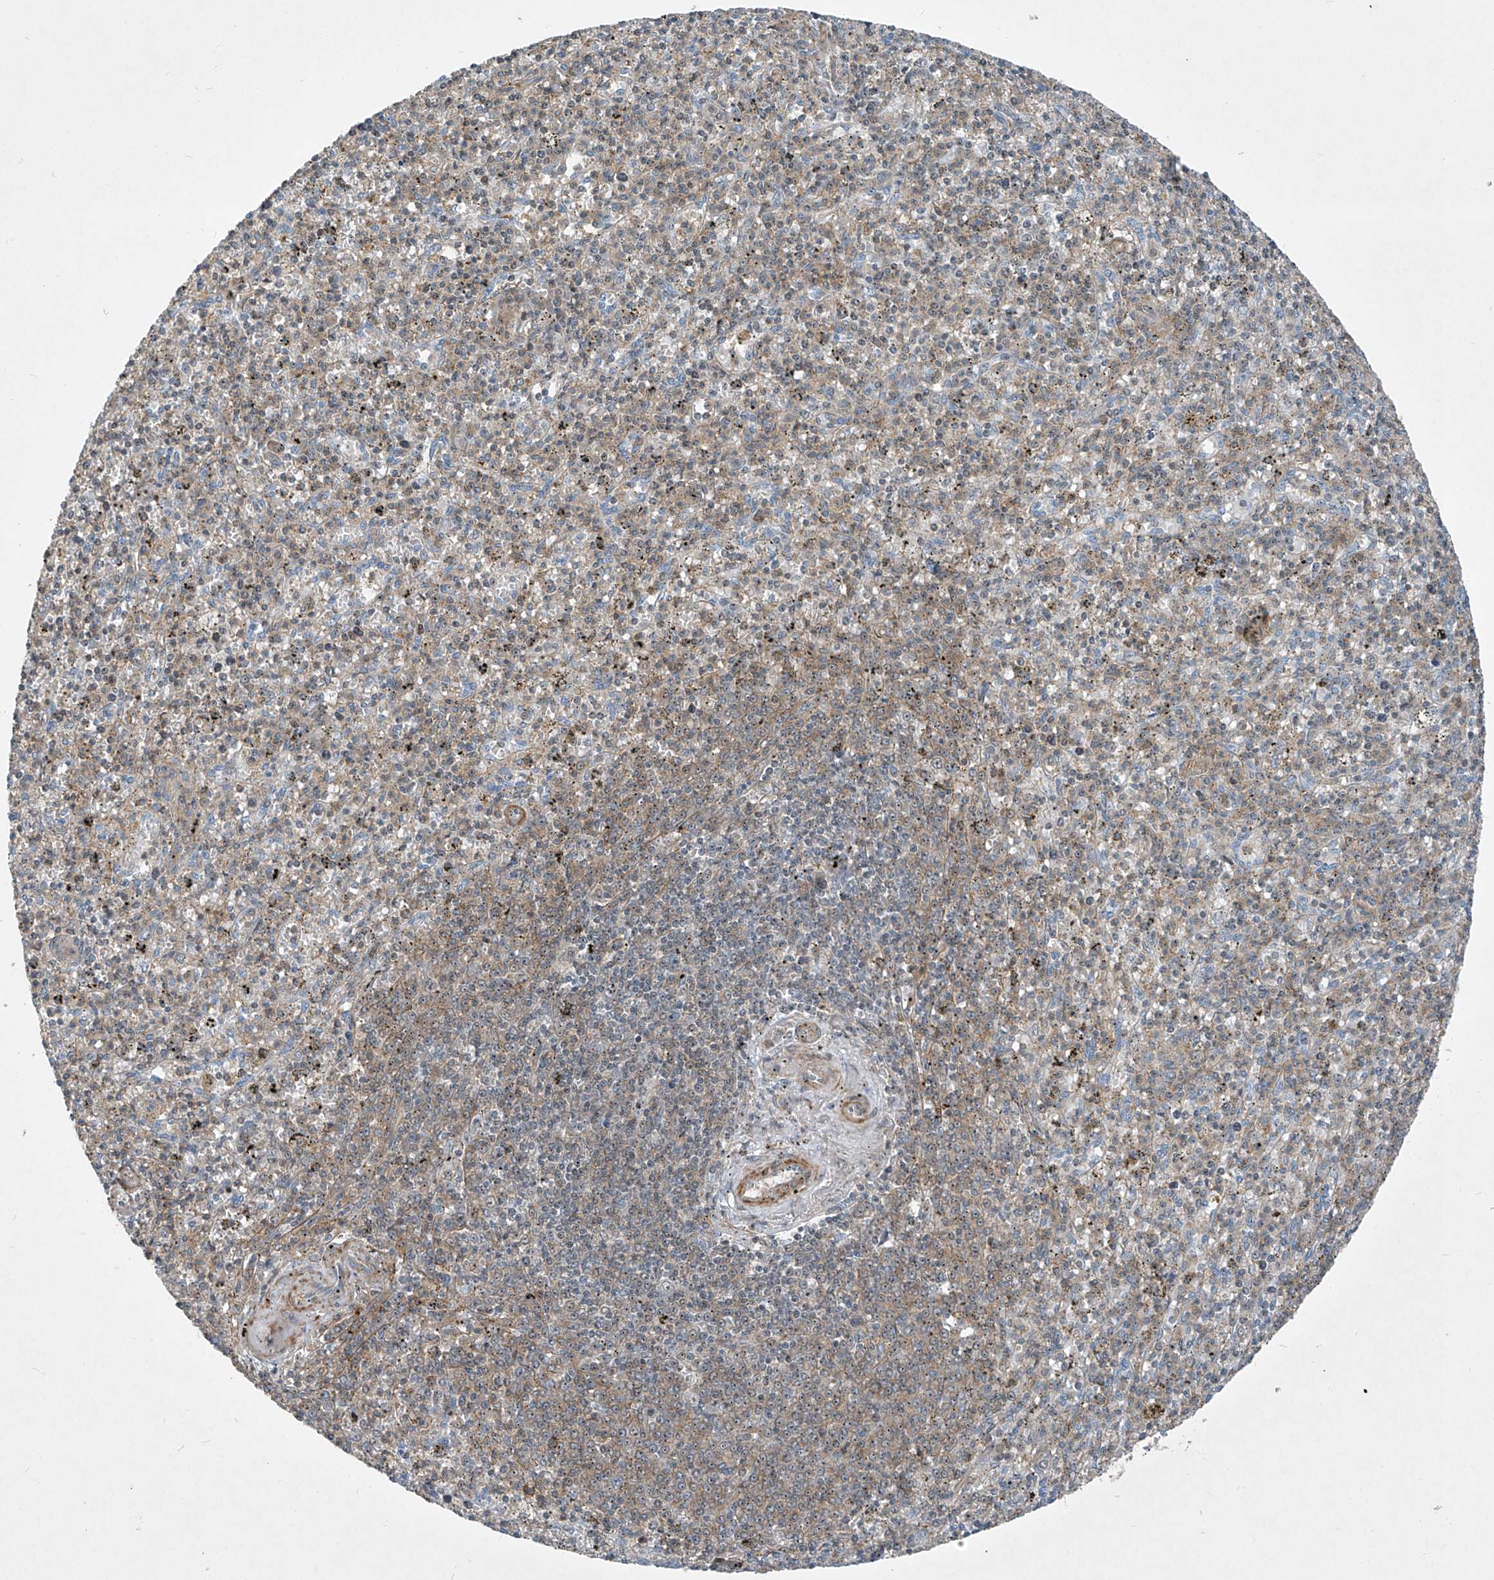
{"staining": {"intensity": "weak", "quantity": "25%-75%", "location": "cytoplasmic/membranous"}, "tissue": "spleen", "cell_type": "Cells in red pulp", "image_type": "normal", "snomed": [{"axis": "morphology", "description": "Normal tissue, NOS"}, {"axis": "topography", "description": "Spleen"}], "caption": "IHC image of benign human spleen stained for a protein (brown), which shows low levels of weak cytoplasmic/membranous positivity in about 25%-75% of cells in red pulp.", "gene": "PPCS", "patient": {"sex": "male", "age": 72}}